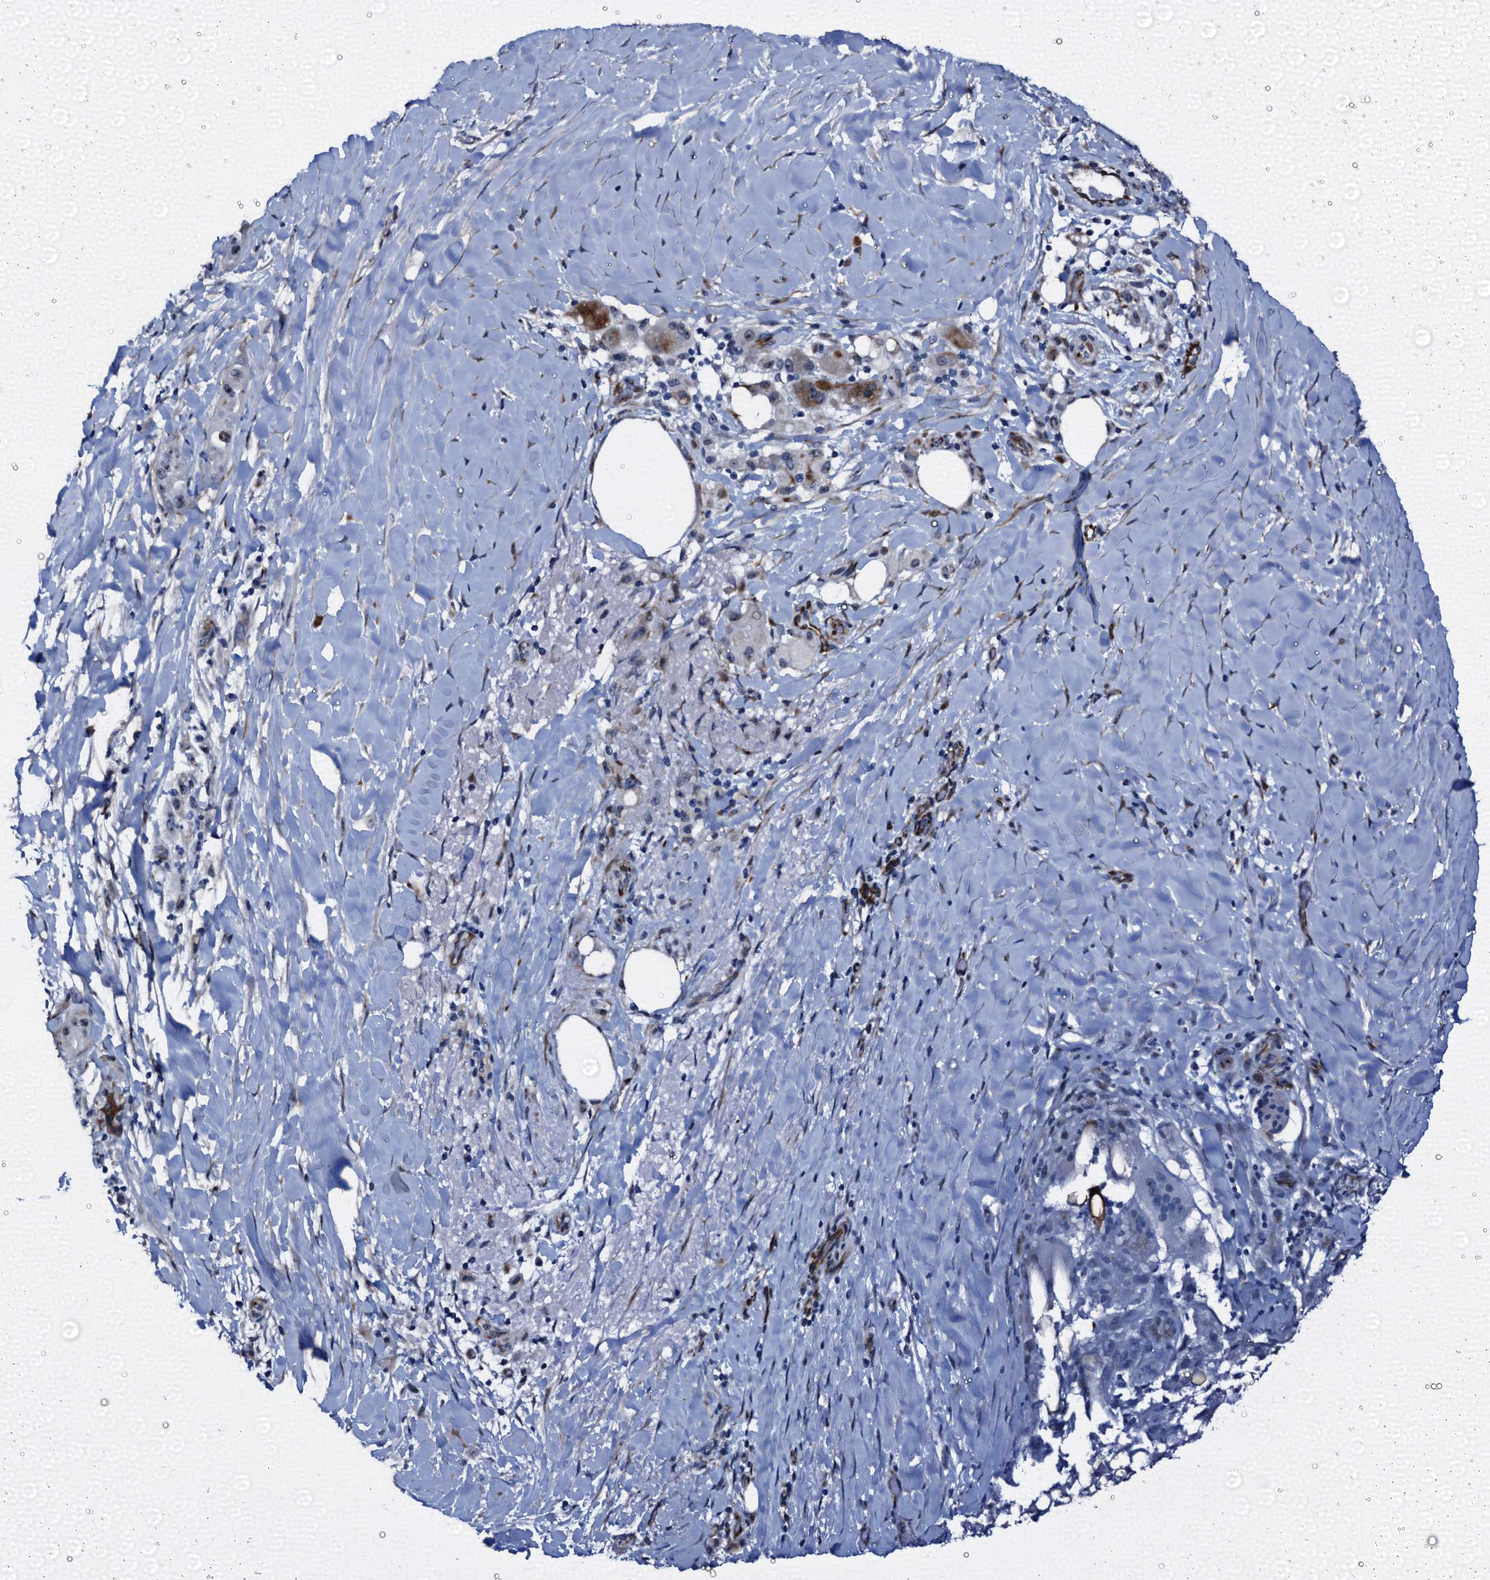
{"staining": {"intensity": "moderate", "quantity": "25%-75%", "location": "cytoplasmic/membranous,nuclear"}, "tissue": "pancreatic cancer", "cell_type": "Tumor cells", "image_type": "cancer", "snomed": [{"axis": "morphology", "description": "Adenocarcinoma, NOS"}, {"axis": "topography", "description": "Pancreas"}], "caption": "Adenocarcinoma (pancreatic) tissue demonstrates moderate cytoplasmic/membranous and nuclear staining in approximately 25%-75% of tumor cells The staining was performed using DAB (3,3'-diaminobenzidine) to visualize the protein expression in brown, while the nuclei were stained in blue with hematoxylin (Magnification: 20x).", "gene": "EMG1", "patient": {"sex": "male", "age": 58}}